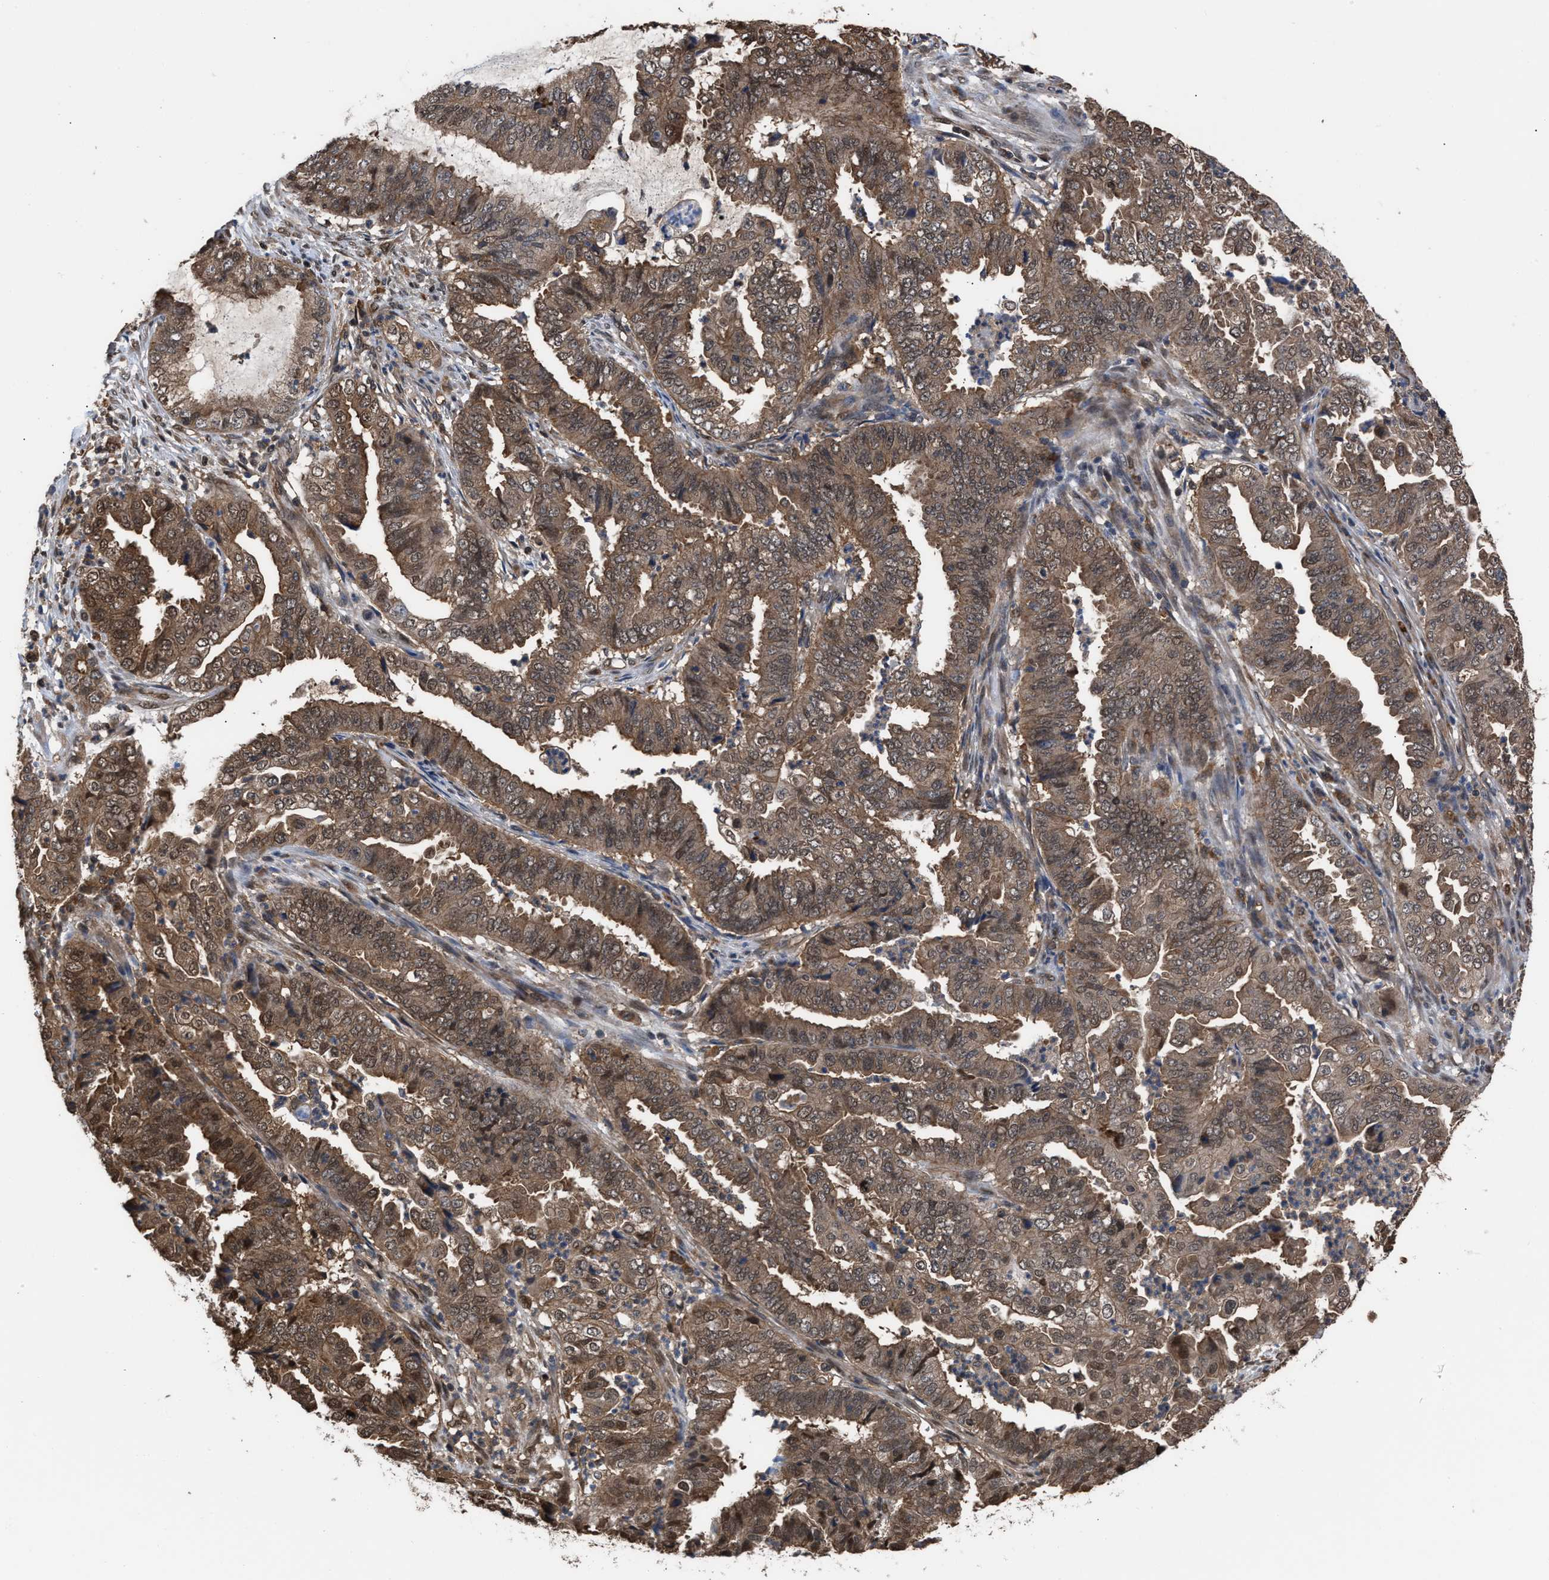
{"staining": {"intensity": "moderate", "quantity": ">75%", "location": "cytoplasmic/membranous,nuclear"}, "tissue": "endometrial cancer", "cell_type": "Tumor cells", "image_type": "cancer", "snomed": [{"axis": "morphology", "description": "Adenocarcinoma, NOS"}, {"axis": "topography", "description": "Endometrium"}], "caption": "Brown immunohistochemical staining in endometrial adenocarcinoma demonstrates moderate cytoplasmic/membranous and nuclear staining in approximately >75% of tumor cells.", "gene": "SCAI", "patient": {"sex": "female", "age": 51}}